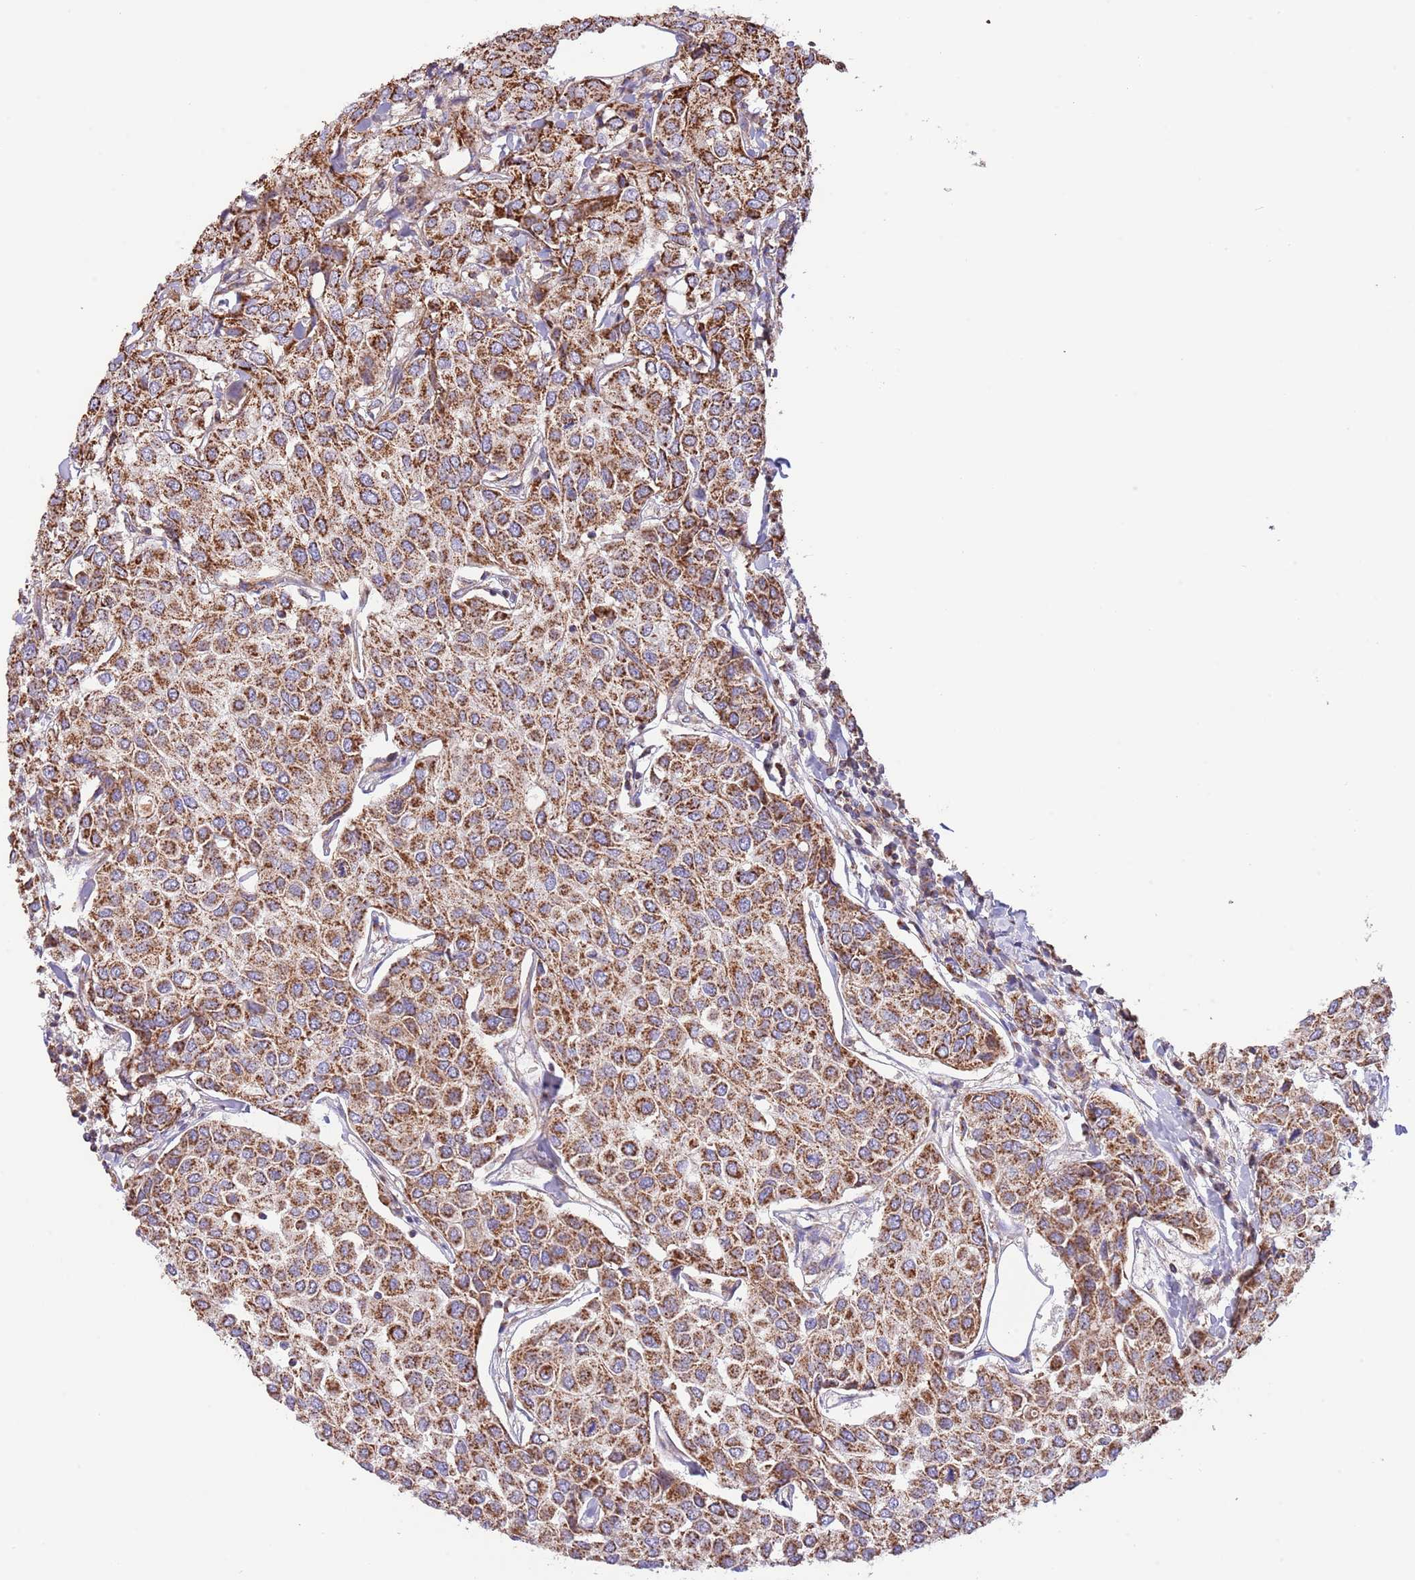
{"staining": {"intensity": "strong", "quantity": ">75%", "location": "cytoplasmic/membranous"}, "tissue": "breast cancer", "cell_type": "Tumor cells", "image_type": "cancer", "snomed": [{"axis": "morphology", "description": "Duct carcinoma"}, {"axis": "topography", "description": "Breast"}], "caption": "About >75% of tumor cells in intraductal carcinoma (breast) demonstrate strong cytoplasmic/membranous protein staining as visualized by brown immunohistochemical staining.", "gene": "DNAJA3", "patient": {"sex": "female", "age": 55}}